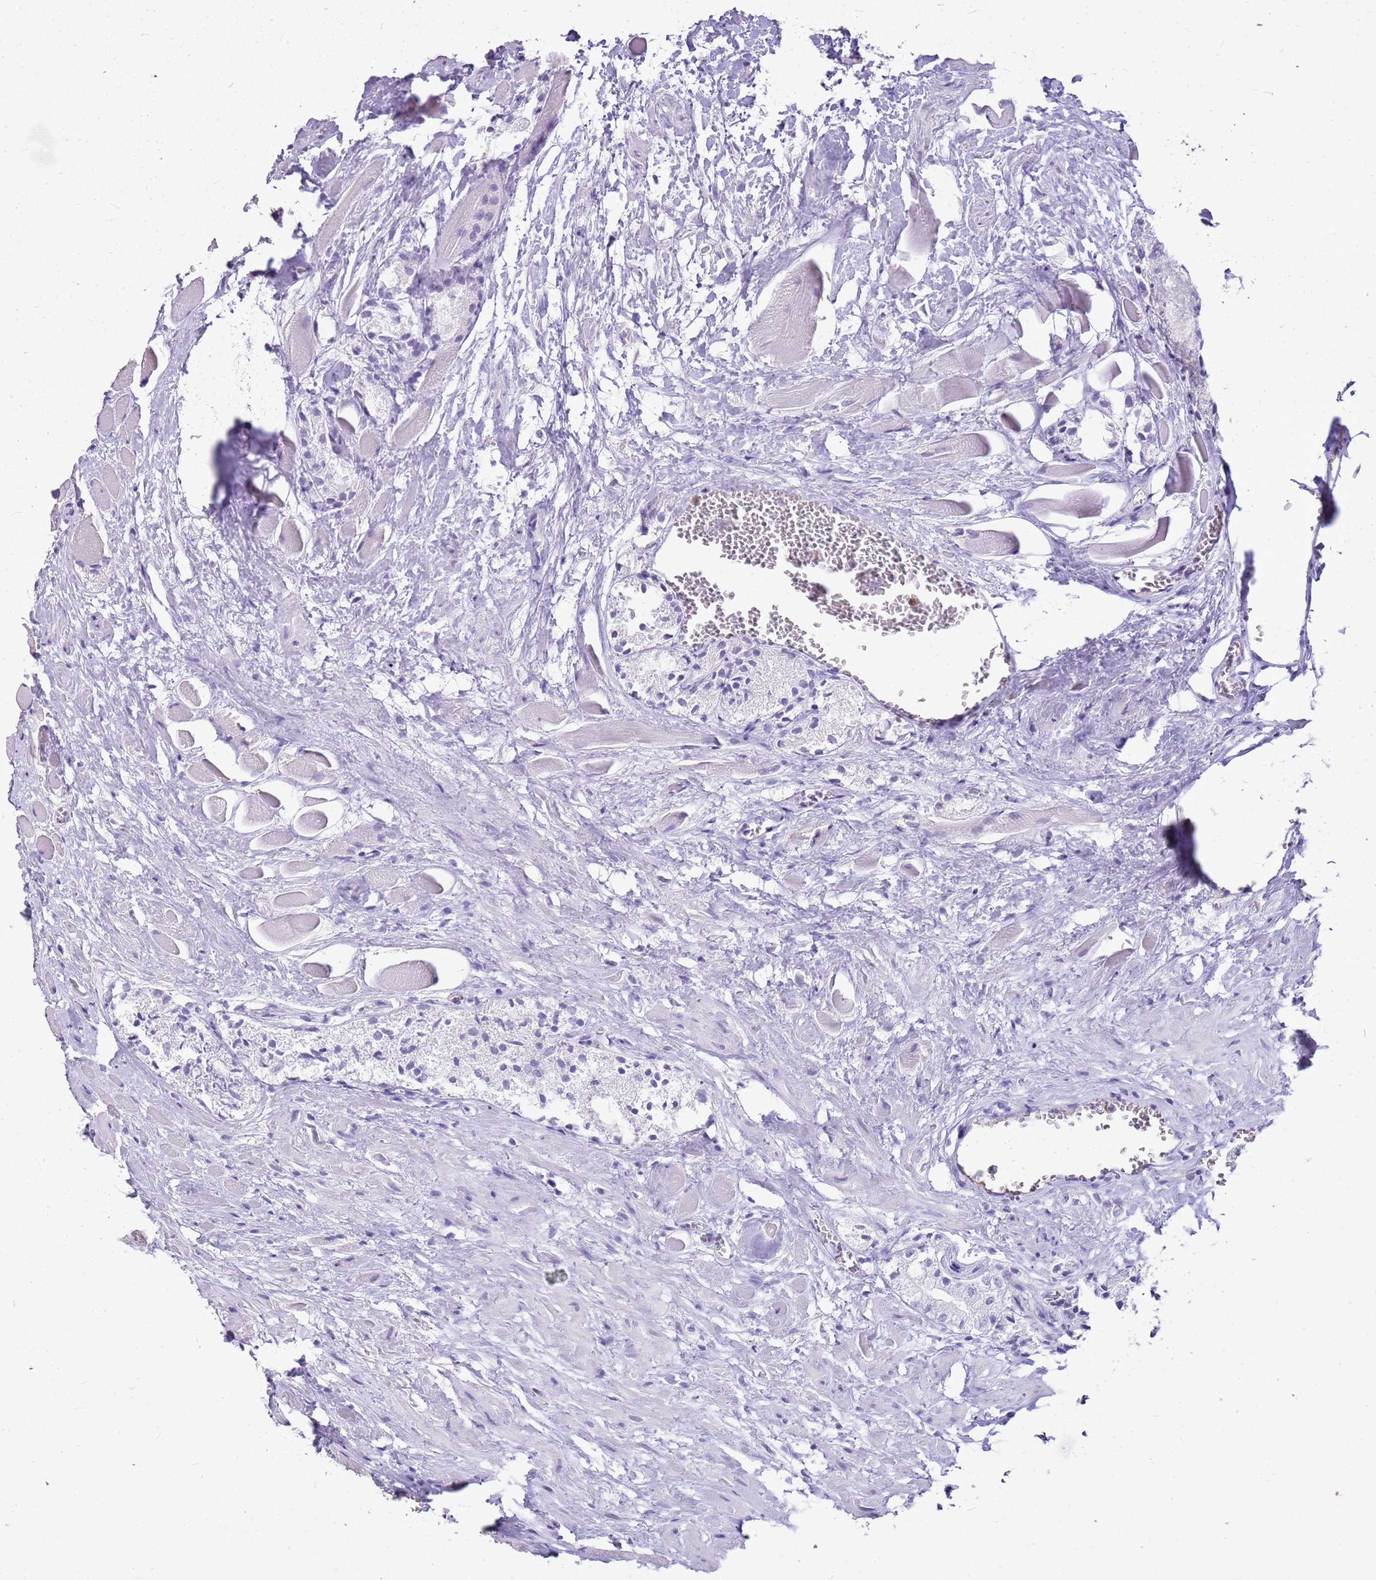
{"staining": {"intensity": "negative", "quantity": "none", "location": "none"}, "tissue": "prostate cancer", "cell_type": "Tumor cells", "image_type": "cancer", "snomed": [{"axis": "morphology", "description": "Adenocarcinoma, Low grade"}, {"axis": "topography", "description": "Prostate"}], "caption": "A histopathology image of human prostate low-grade adenocarcinoma is negative for staining in tumor cells.", "gene": "SULT1E1", "patient": {"sex": "male", "age": 67}}